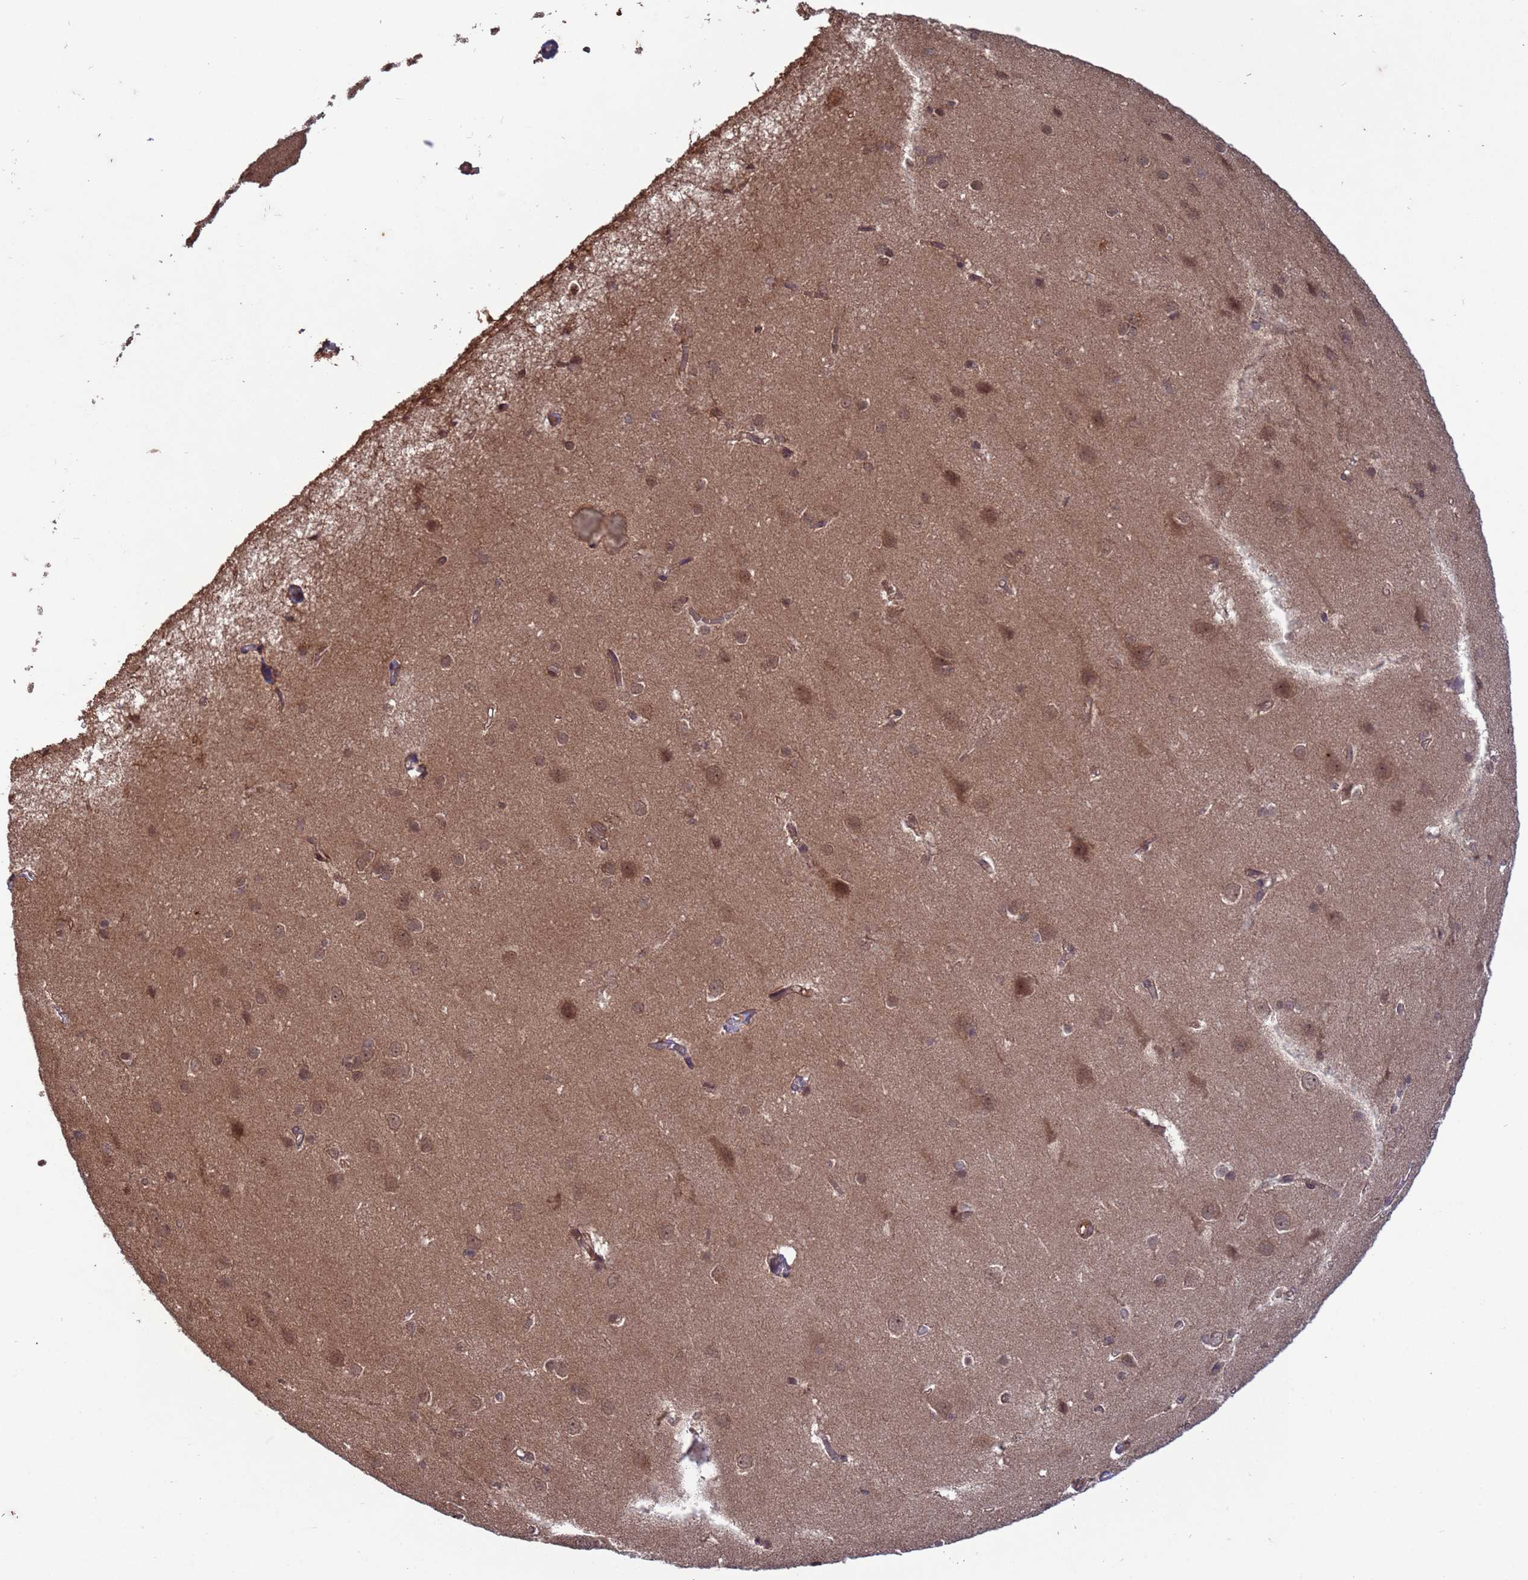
{"staining": {"intensity": "moderate", "quantity": ">75%", "location": "cytoplasmic/membranous"}, "tissue": "cerebral cortex", "cell_type": "Endothelial cells", "image_type": "normal", "snomed": [{"axis": "morphology", "description": "Normal tissue, NOS"}, {"axis": "topography", "description": "Cerebral cortex"}], "caption": "The image shows immunohistochemical staining of normal cerebral cortex. There is moderate cytoplasmic/membranous positivity is identified in approximately >75% of endothelial cells.", "gene": "ERI1", "patient": {"sex": "male", "age": 37}}